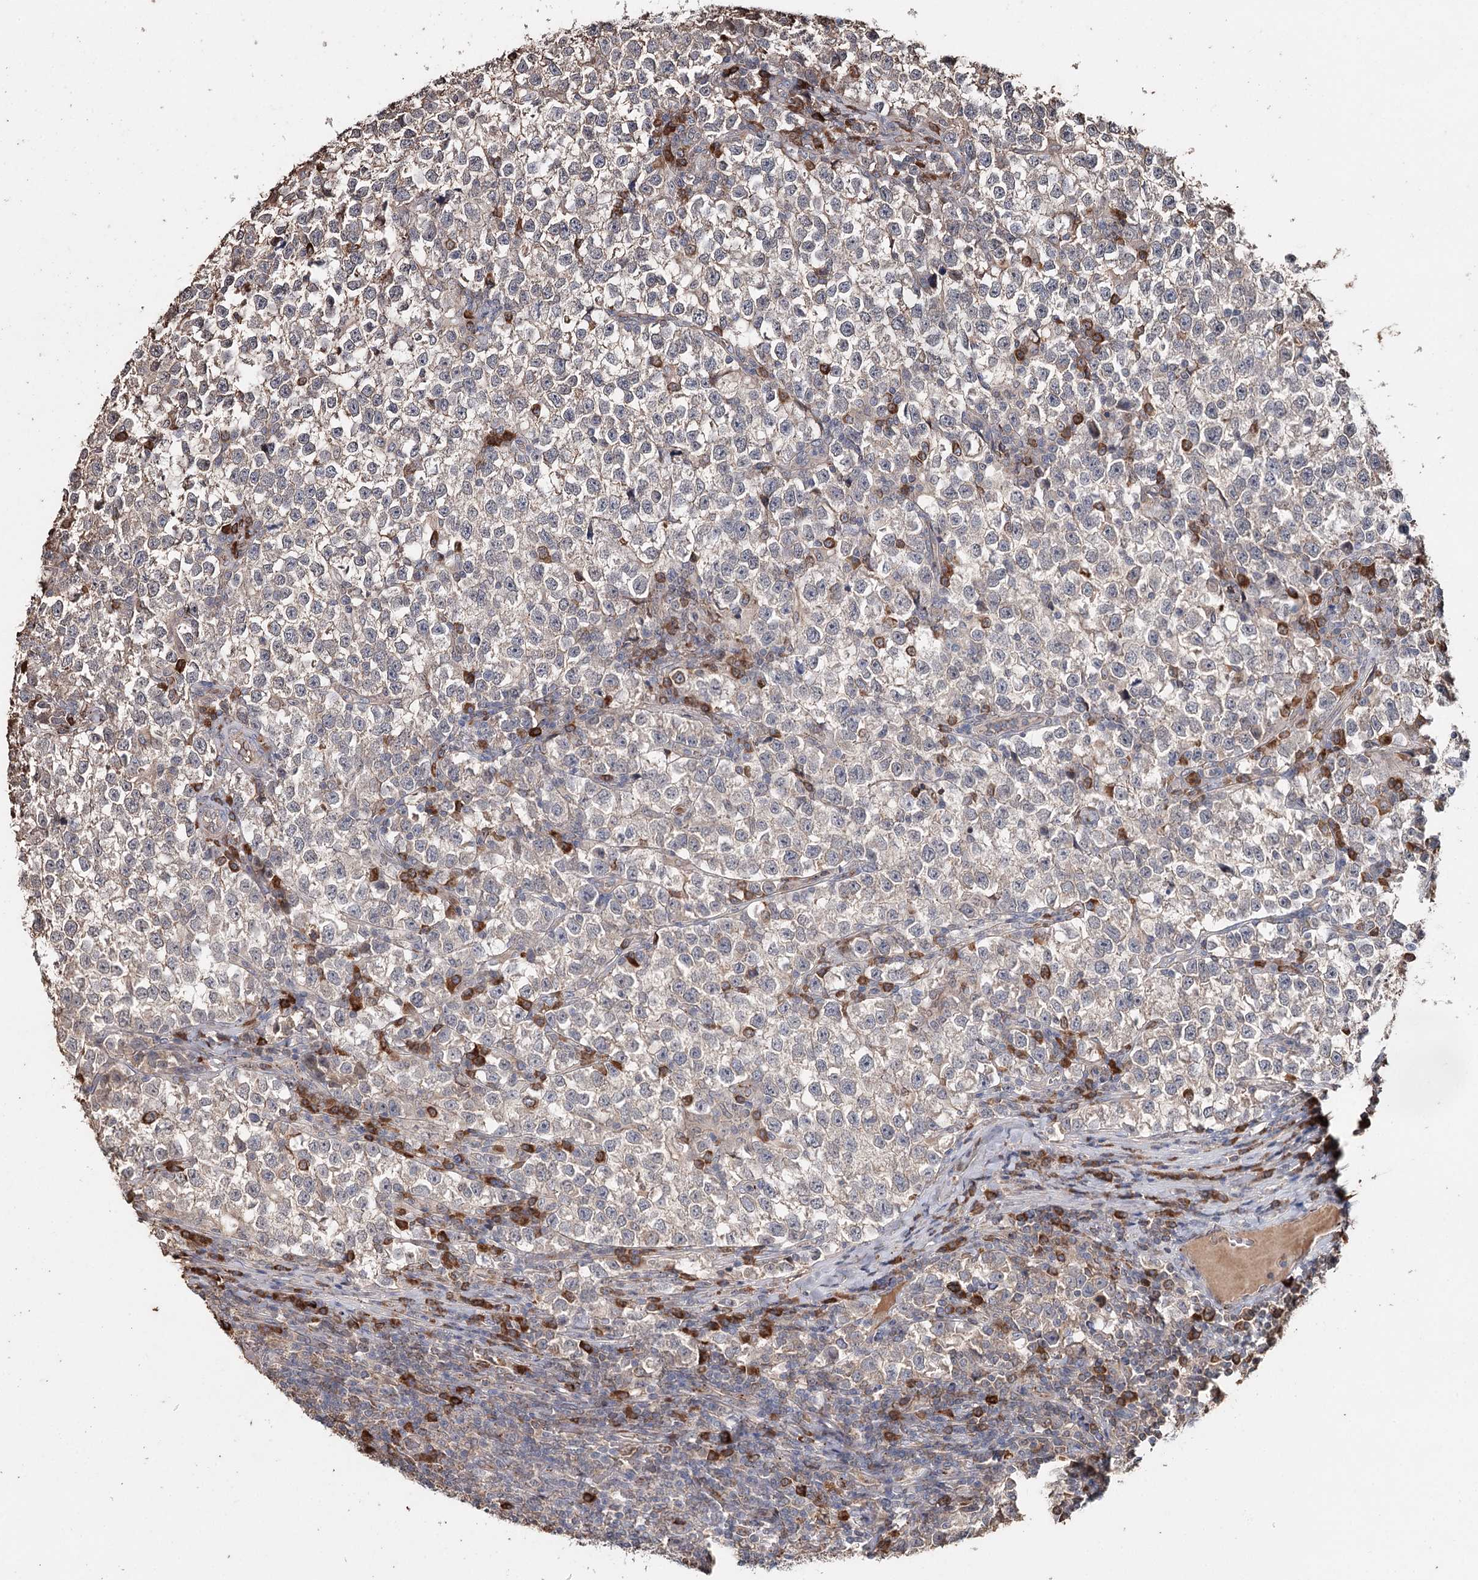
{"staining": {"intensity": "negative", "quantity": "none", "location": "none"}, "tissue": "testis cancer", "cell_type": "Tumor cells", "image_type": "cancer", "snomed": [{"axis": "morphology", "description": "Normal tissue, NOS"}, {"axis": "morphology", "description": "Seminoma, NOS"}, {"axis": "topography", "description": "Testis"}], "caption": "This is a histopathology image of immunohistochemistry (IHC) staining of testis cancer, which shows no expression in tumor cells. The staining is performed using DAB brown chromogen with nuclei counter-stained in using hematoxylin.", "gene": "SYVN1", "patient": {"sex": "male", "age": 43}}